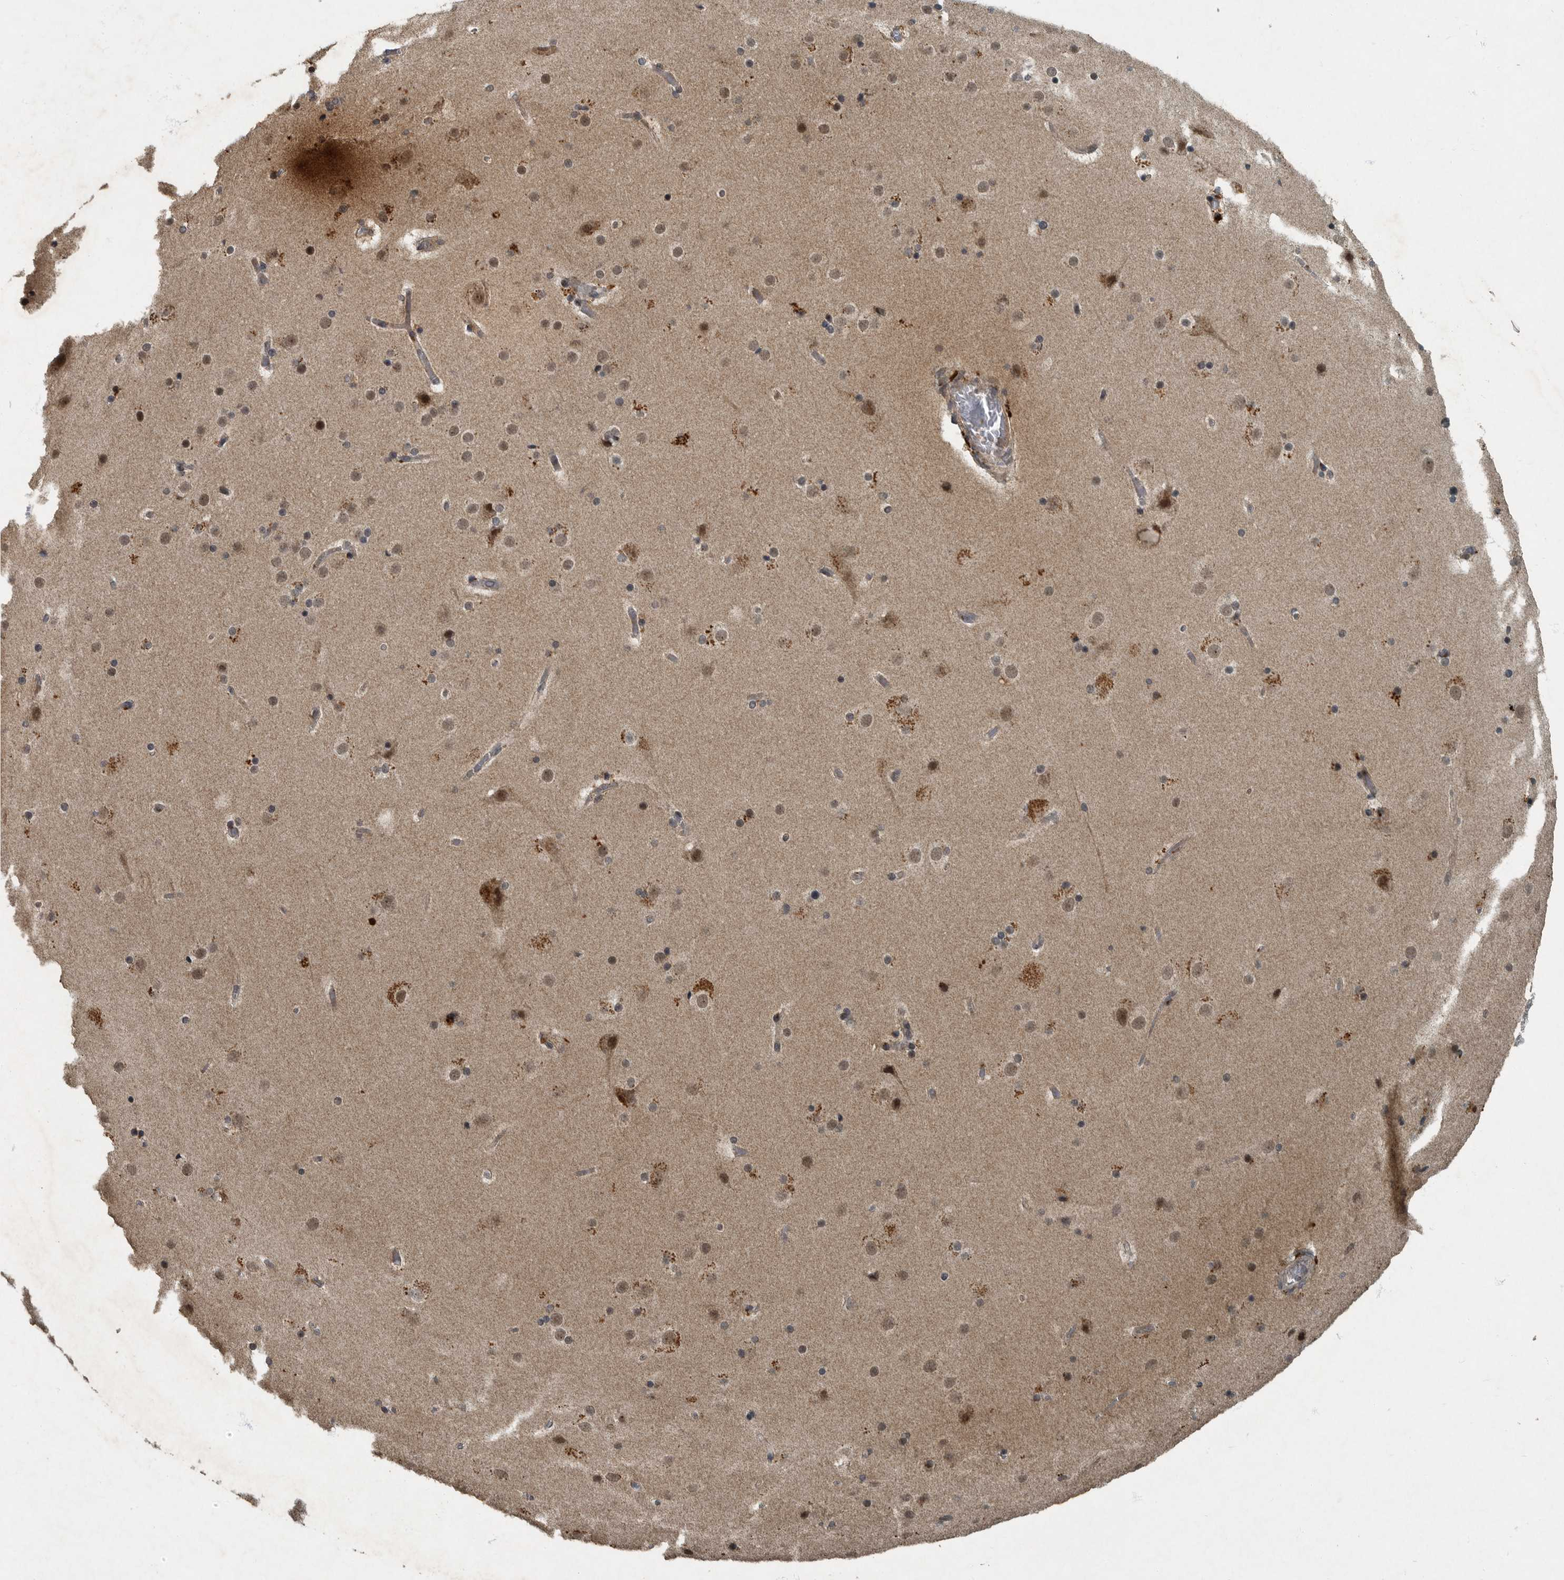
{"staining": {"intensity": "weak", "quantity": ">75%", "location": "cytoplasmic/membranous"}, "tissue": "cerebral cortex", "cell_type": "Endothelial cells", "image_type": "normal", "snomed": [{"axis": "morphology", "description": "Normal tissue, NOS"}, {"axis": "topography", "description": "Cerebral cortex"}], "caption": "Immunohistochemical staining of normal human cerebral cortex shows >75% levels of weak cytoplasmic/membranous protein staining in approximately >75% of endothelial cells. (Stains: DAB in brown, nuclei in blue, Microscopy: brightfield microscopy at high magnification).", "gene": "FOXO1", "patient": {"sex": "male", "age": 57}}